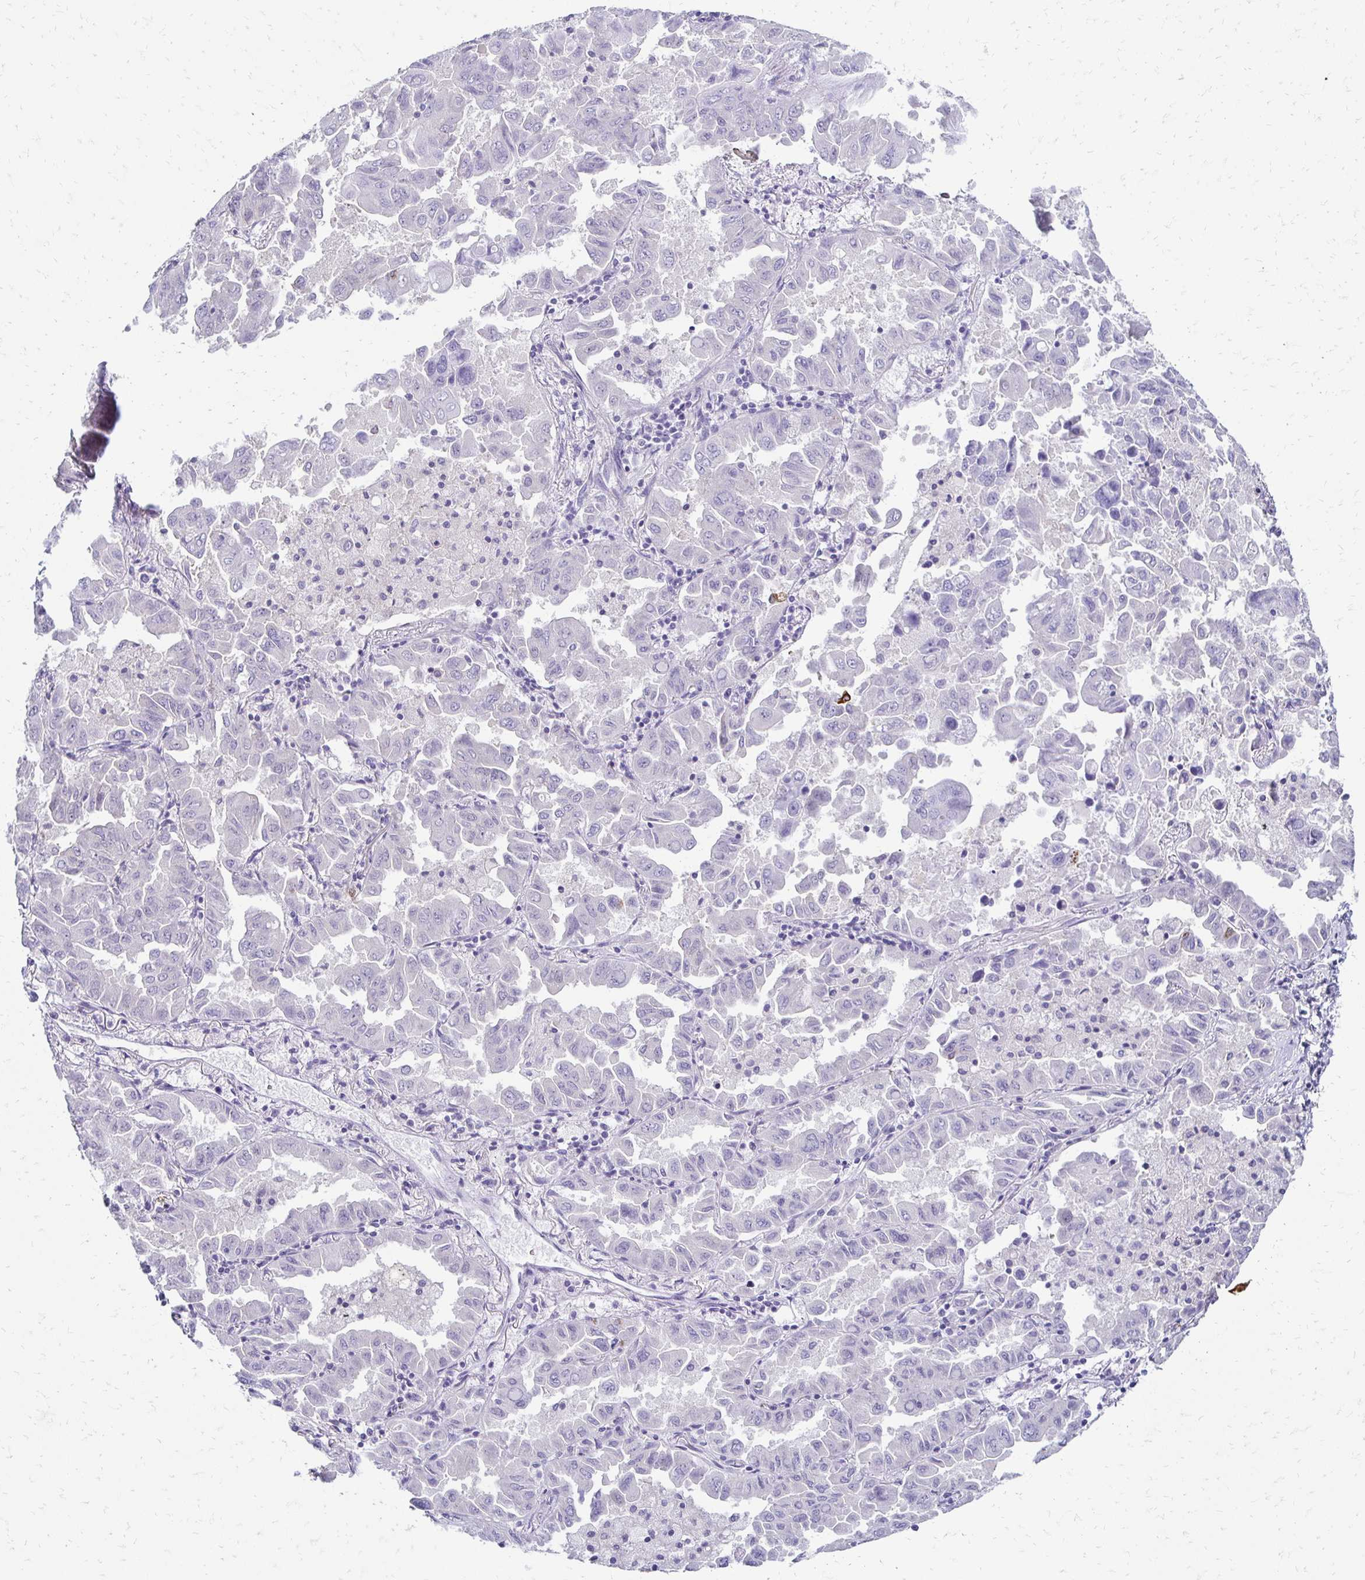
{"staining": {"intensity": "negative", "quantity": "none", "location": "none"}, "tissue": "lung cancer", "cell_type": "Tumor cells", "image_type": "cancer", "snomed": [{"axis": "morphology", "description": "Adenocarcinoma, NOS"}, {"axis": "topography", "description": "Lung"}], "caption": "Immunohistochemistry (IHC) of lung adenocarcinoma exhibits no positivity in tumor cells.", "gene": "C1QTNF2", "patient": {"sex": "male", "age": 64}}